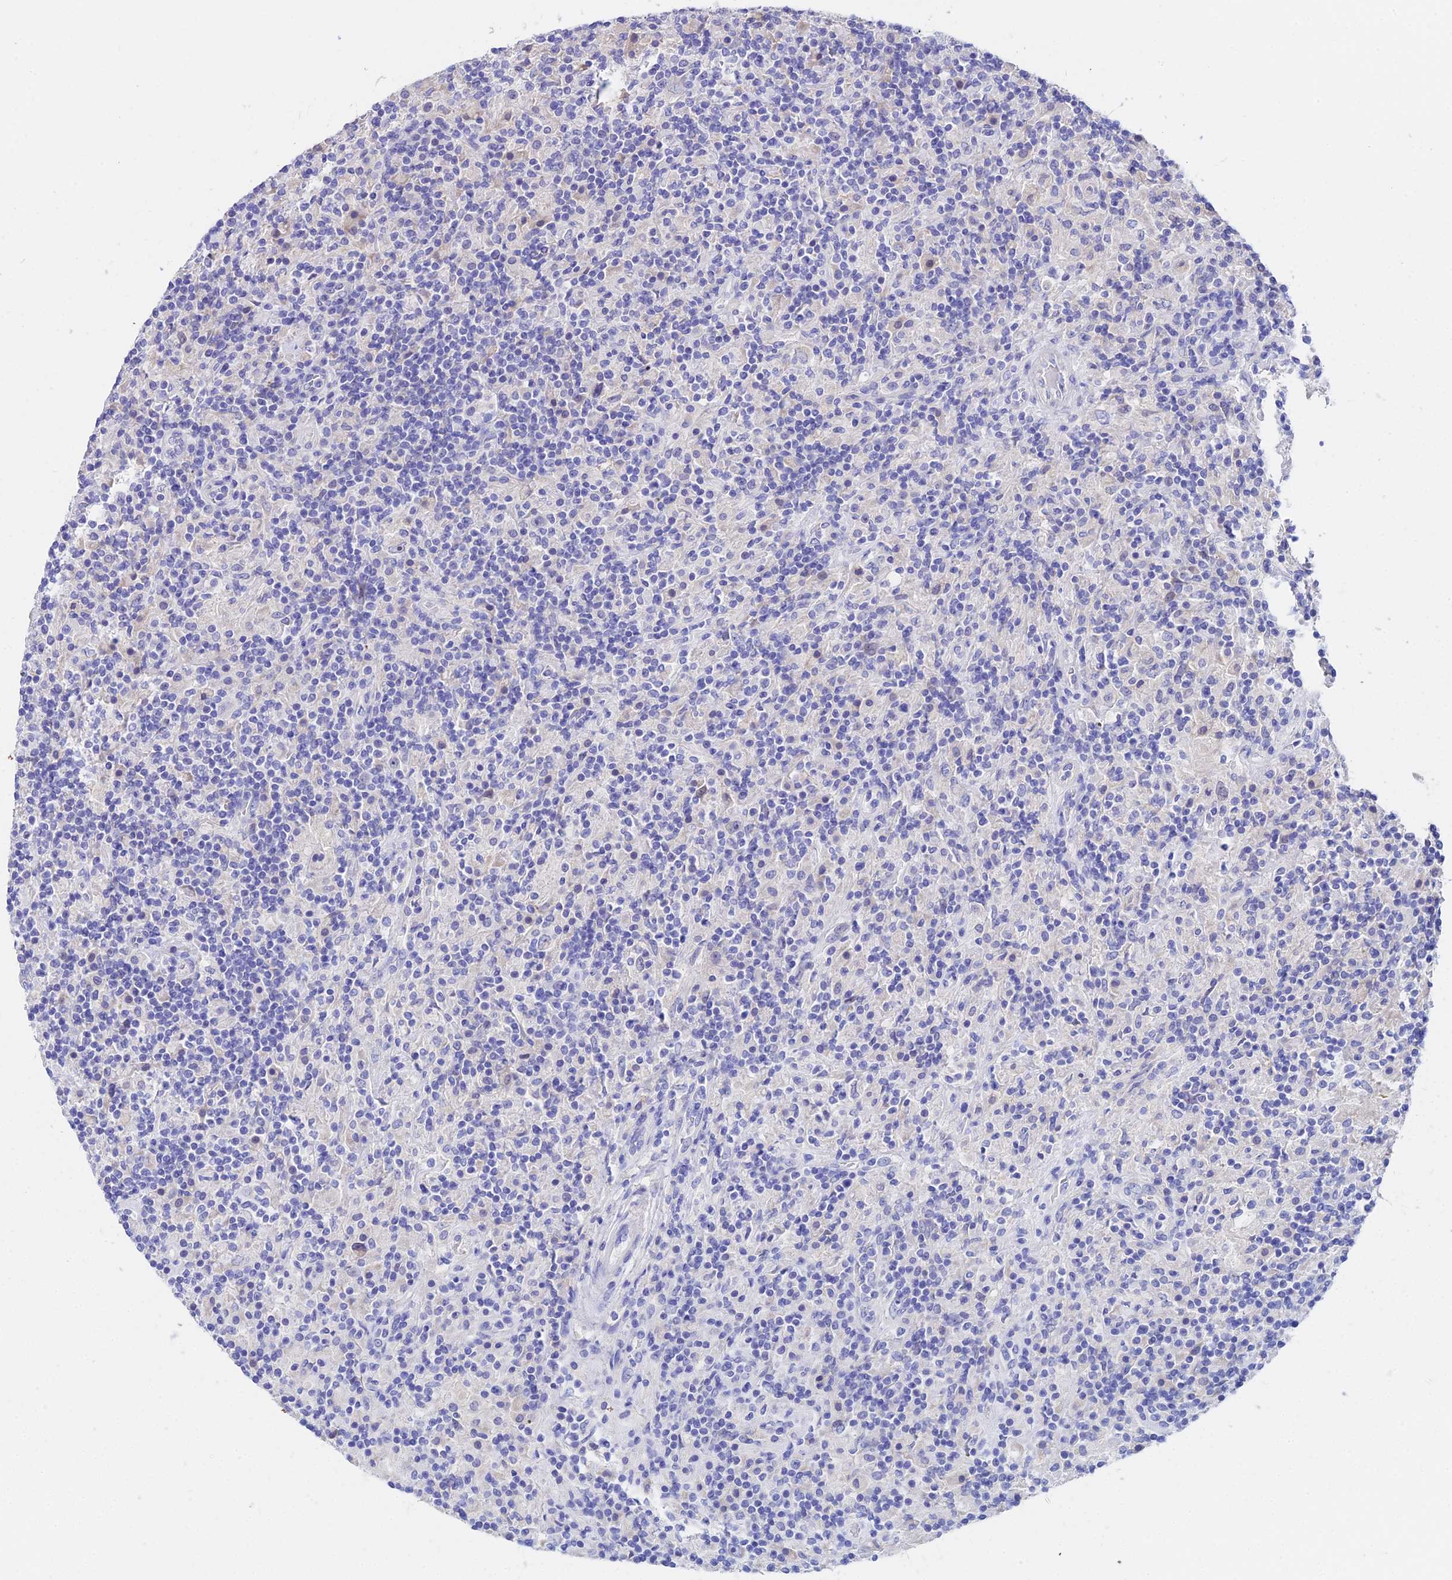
{"staining": {"intensity": "negative", "quantity": "none", "location": "none"}, "tissue": "lymphoma", "cell_type": "Tumor cells", "image_type": "cancer", "snomed": [{"axis": "morphology", "description": "Hodgkin's disease, NOS"}, {"axis": "topography", "description": "Lymph node"}], "caption": "The immunohistochemistry (IHC) image has no significant positivity in tumor cells of Hodgkin's disease tissue.", "gene": "CEP41", "patient": {"sex": "male", "age": 70}}